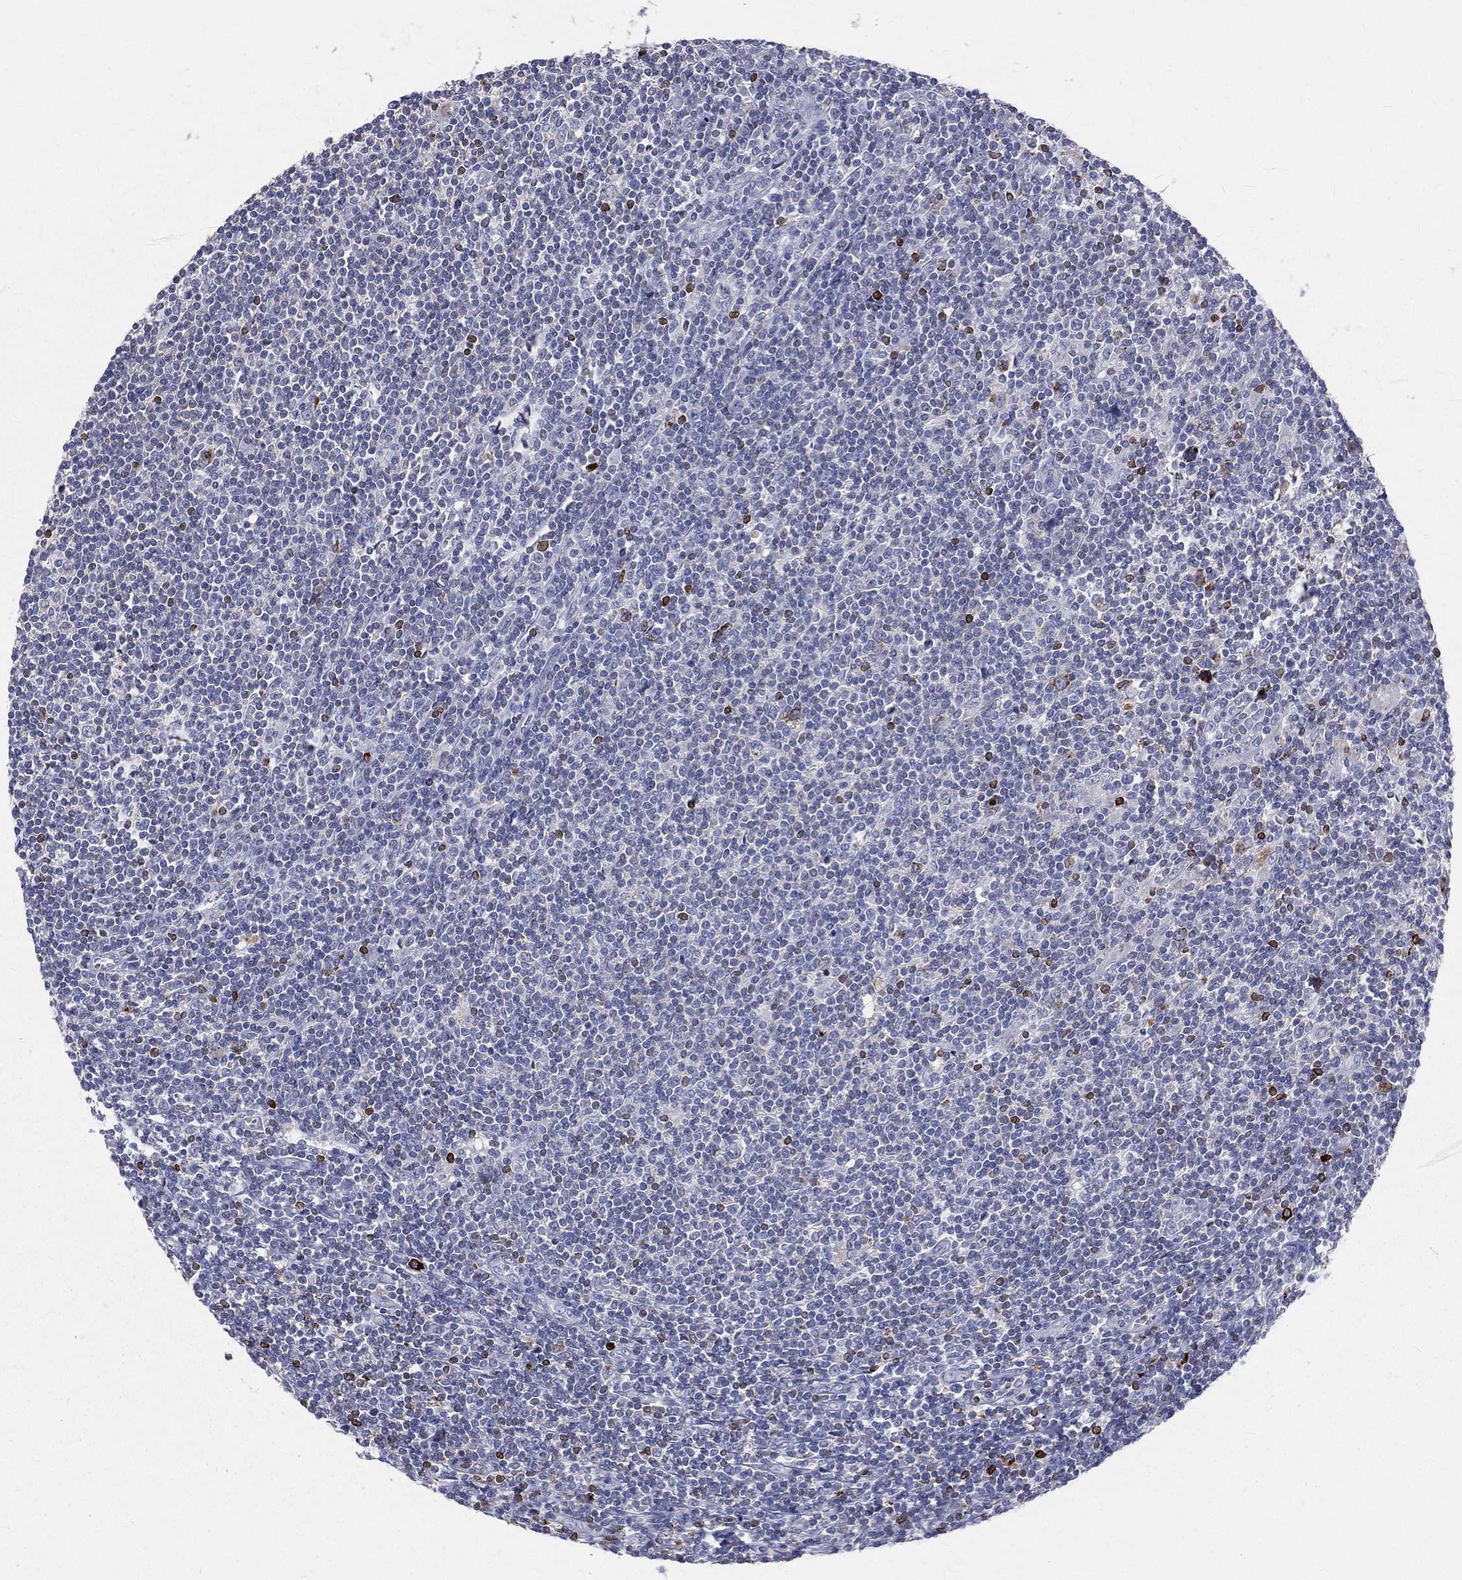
{"staining": {"intensity": "negative", "quantity": "none", "location": "none"}, "tissue": "lymphoma", "cell_type": "Tumor cells", "image_type": "cancer", "snomed": [{"axis": "morphology", "description": "Hodgkin's disease, NOS"}, {"axis": "topography", "description": "Lymph node"}], "caption": "This is a histopathology image of immunohistochemistry staining of lymphoma, which shows no expression in tumor cells. (DAB (3,3'-diaminobenzidine) IHC, high magnification).", "gene": "CTSW", "patient": {"sex": "male", "age": 40}}